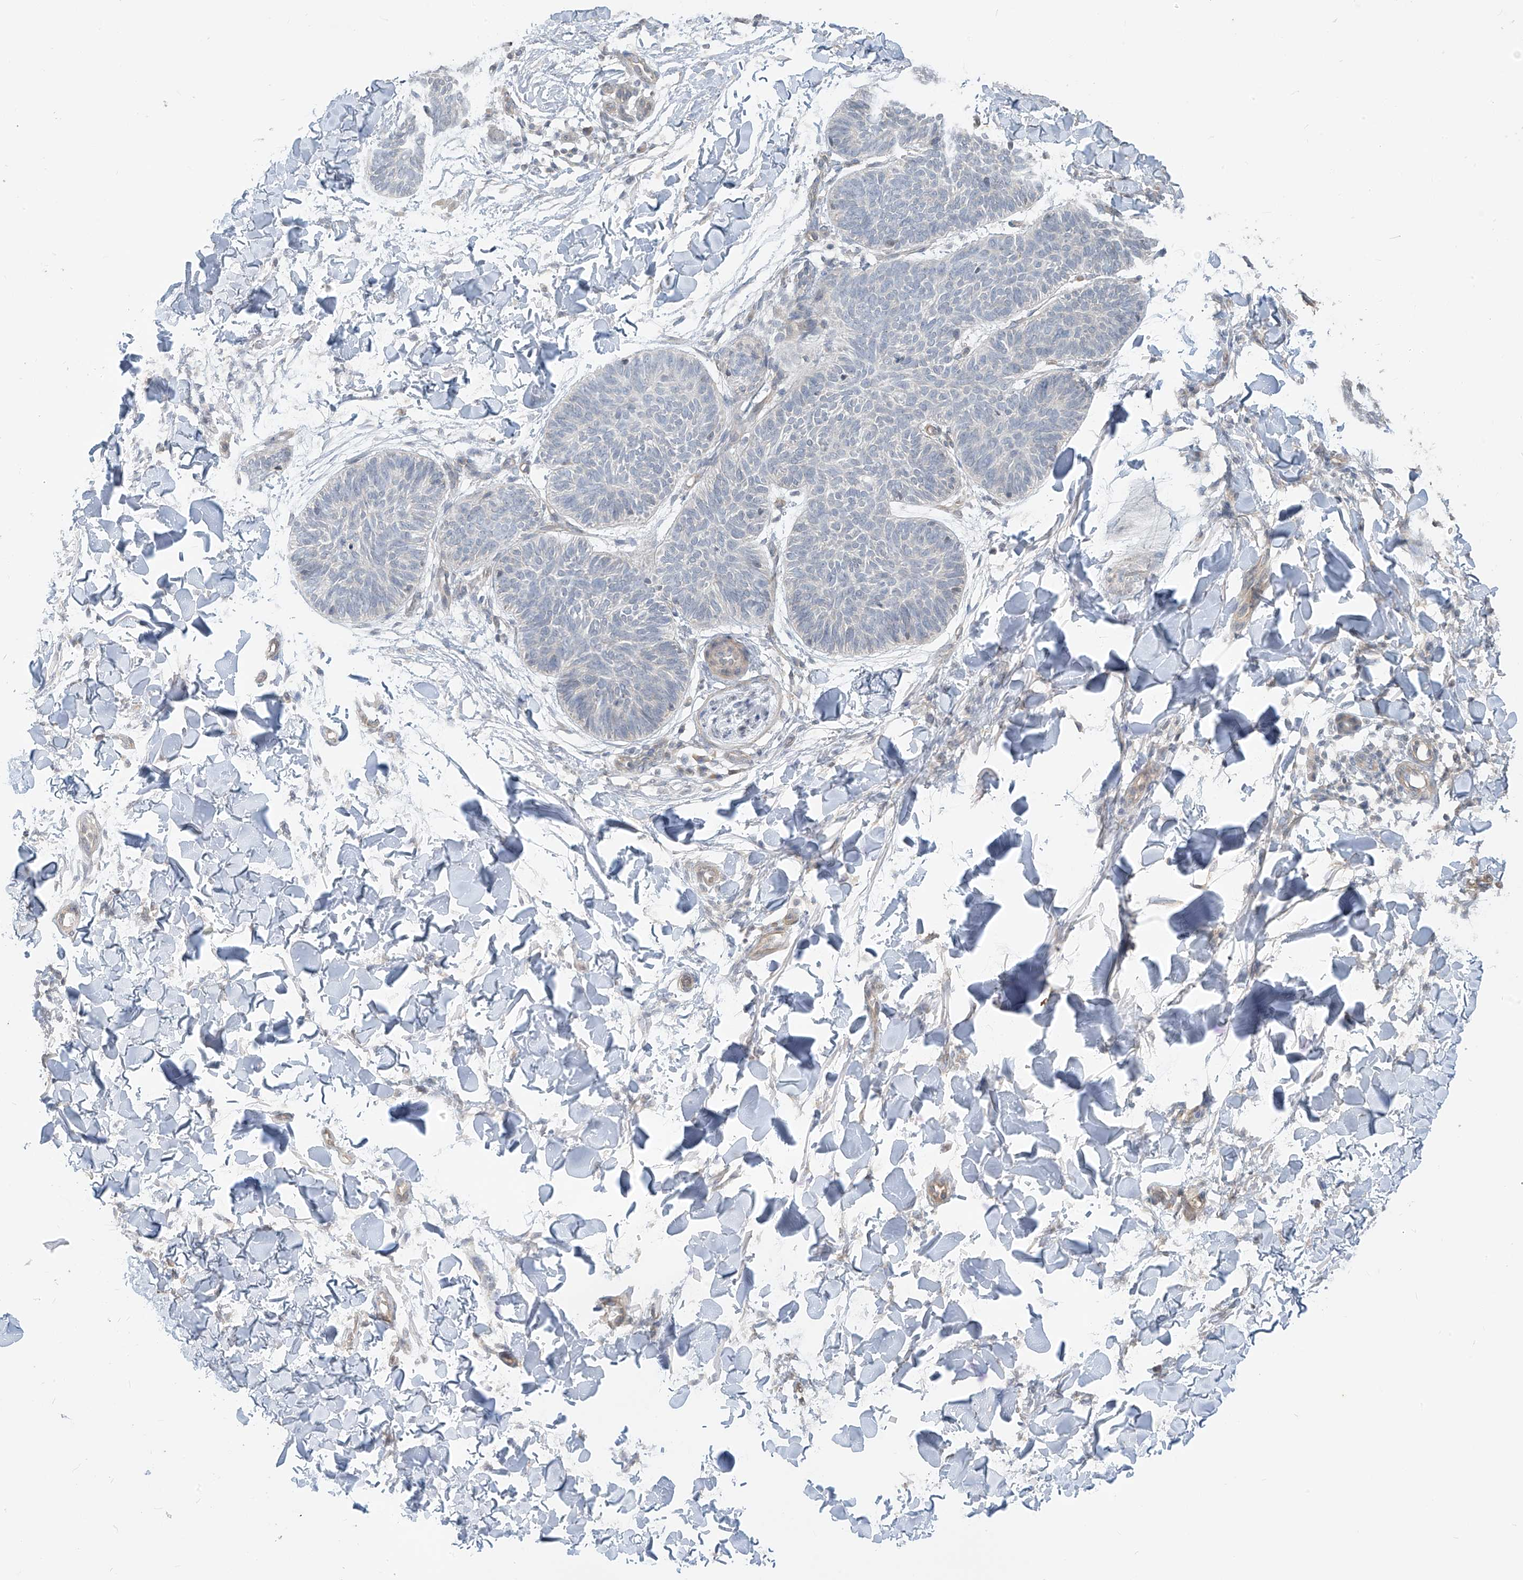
{"staining": {"intensity": "negative", "quantity": "none", "location": "none"}, "tissue": "skin cancer", "cell_type": "Tumor cells", "image_type": "cancer", "snomed": [{"axis": "morphology", "description": "Normal tissue, NOS"}, {"axis": "morphology", "description": "Basal cell carcinoma"}, {"axis": "topography", "description": "Skin"}], "caption": "The histopathology image demonstrates no significant positivity in tumor cells of skin basal cell carcinoma. (Immunohistochemistry (ihc), brightfield microscopy, high magnification).", "gene": "DGKQ", "patient": {"sex": "male", "age": 50}}